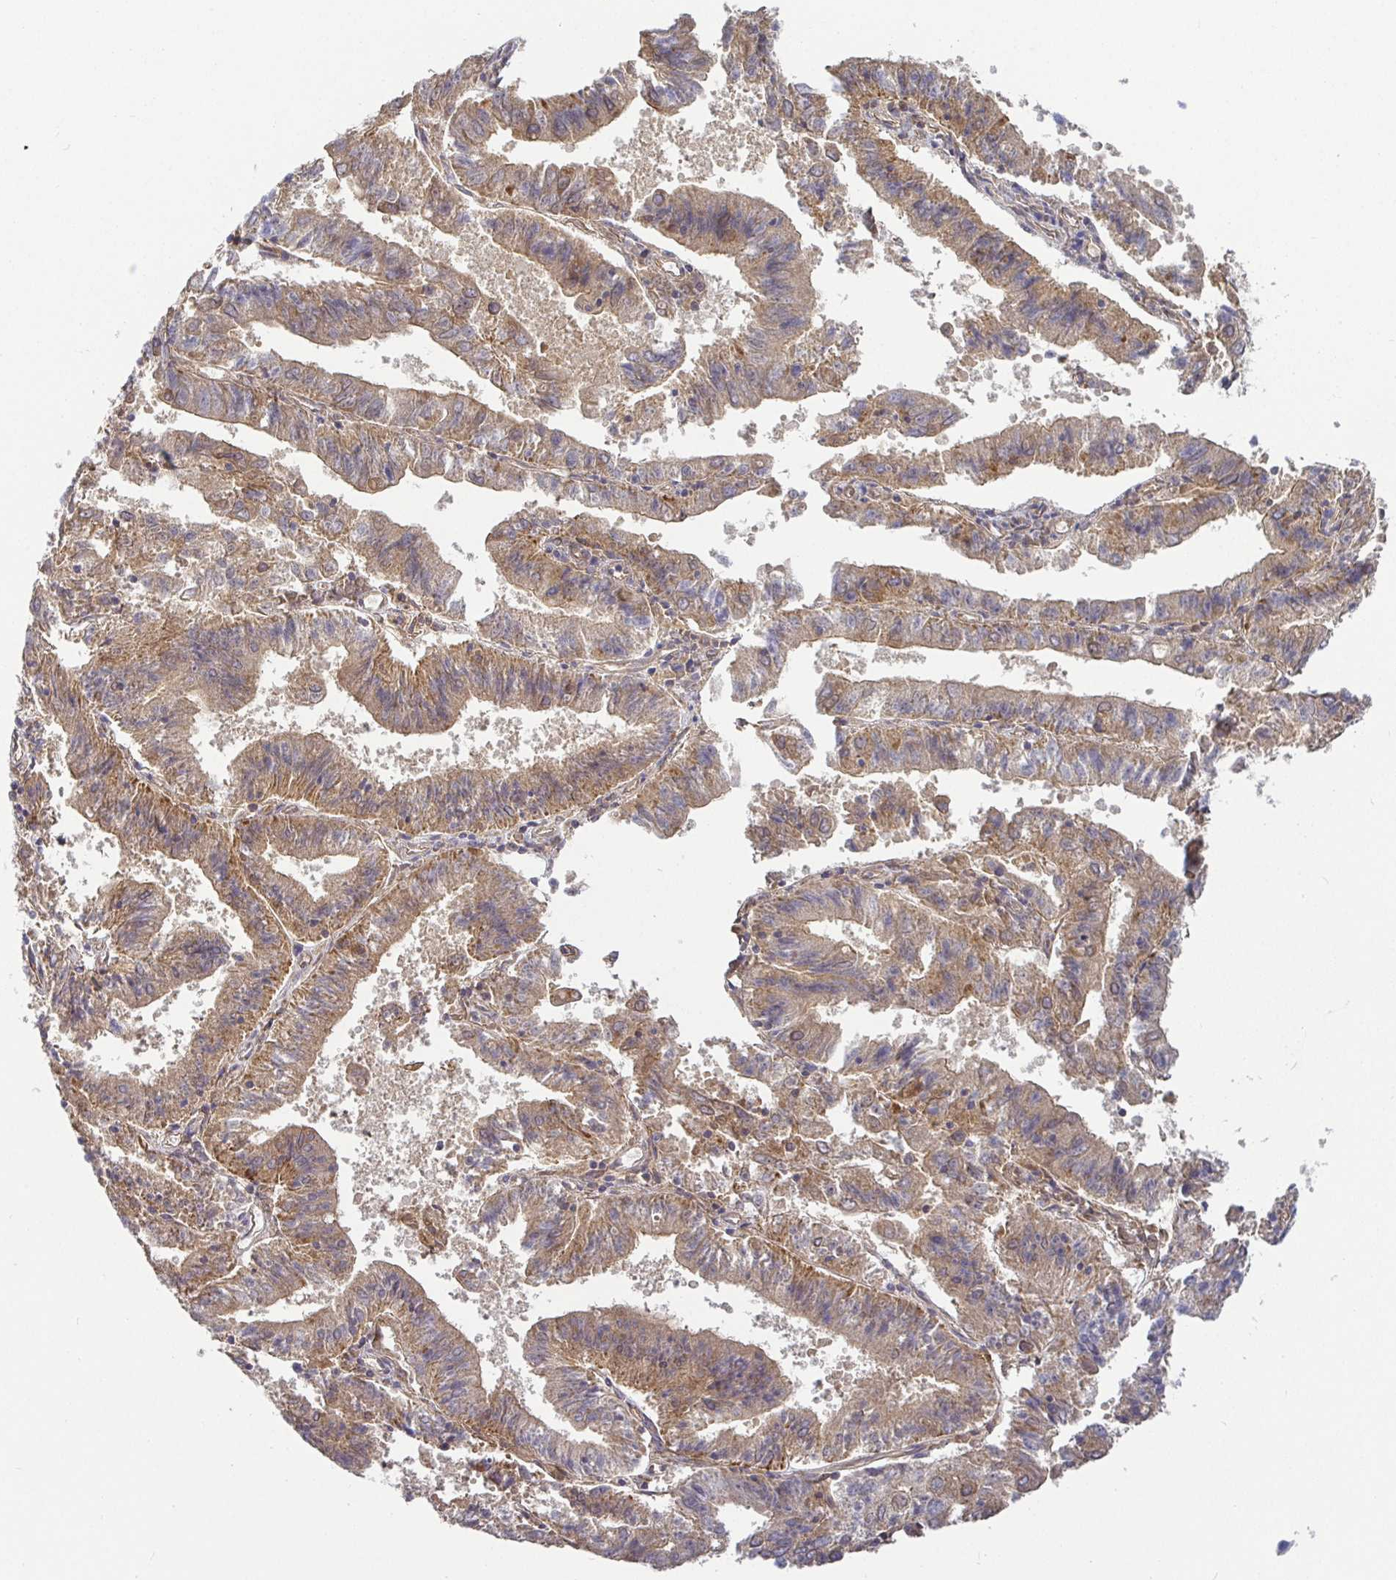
{"staining": {"intensity": "moderate", "quantity": ">75%", "location": "cytoplasmic/membranous"}, "tissue": "endometrial cancer", "cell_type": "Tumor cells", "image_type": "cancer", "snomed": [{"axis": "morphology", "description": "Adenocarcinoma, NOS"}, {"axis": "topography", "description": "Endometrium"}], "caption": "A brown stain labels moderate cytoplasmic/membranous positivity of a protein in adenocarcinoma (endometrial) tumor cells. The protein of interest is shown in brown color, while the nuclei are stained blue.", "gene": "SNX8", "patient": {"sex": "female", "age": 82}}